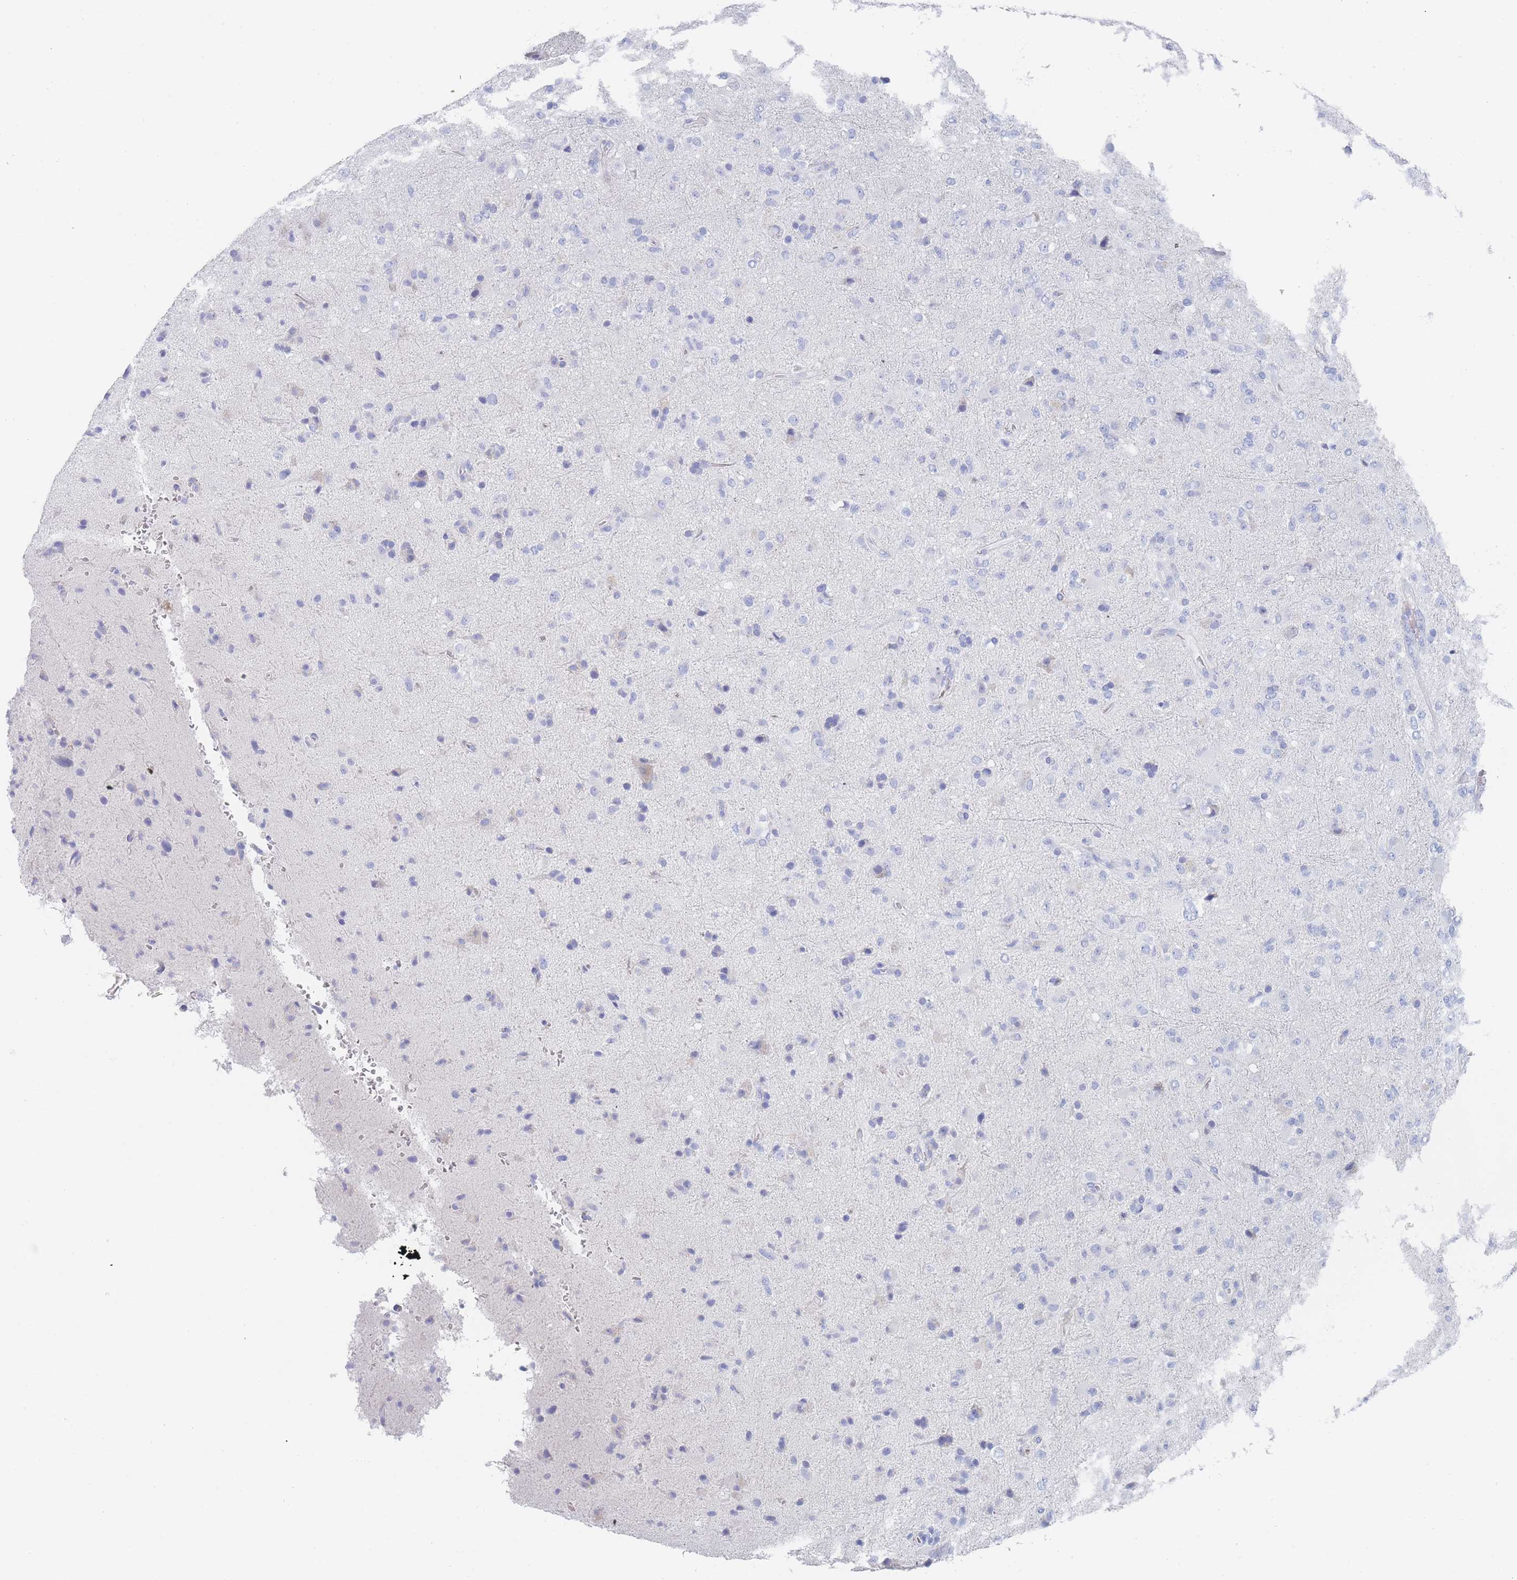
{"staining": {"intensity": "negative", "quantity": "none", "location": "none"}, "tissue": "glioma", "cell_type": "Tumor cells", "image_type": "cancer", "snomed": [{"axis": "morphology", "description": "Glioma, malignant, Low grade"}, {"axis": "topography", "description": "Brain"}], "caption": "This micrograph is of glioma stained with immunohistochemistry to label a protein in brown with the nuclei are counter-stained blue. There is no expression in tumor cells.", "gene": "SLC25A35", "patient": {"sex": "male", "age": 65}}